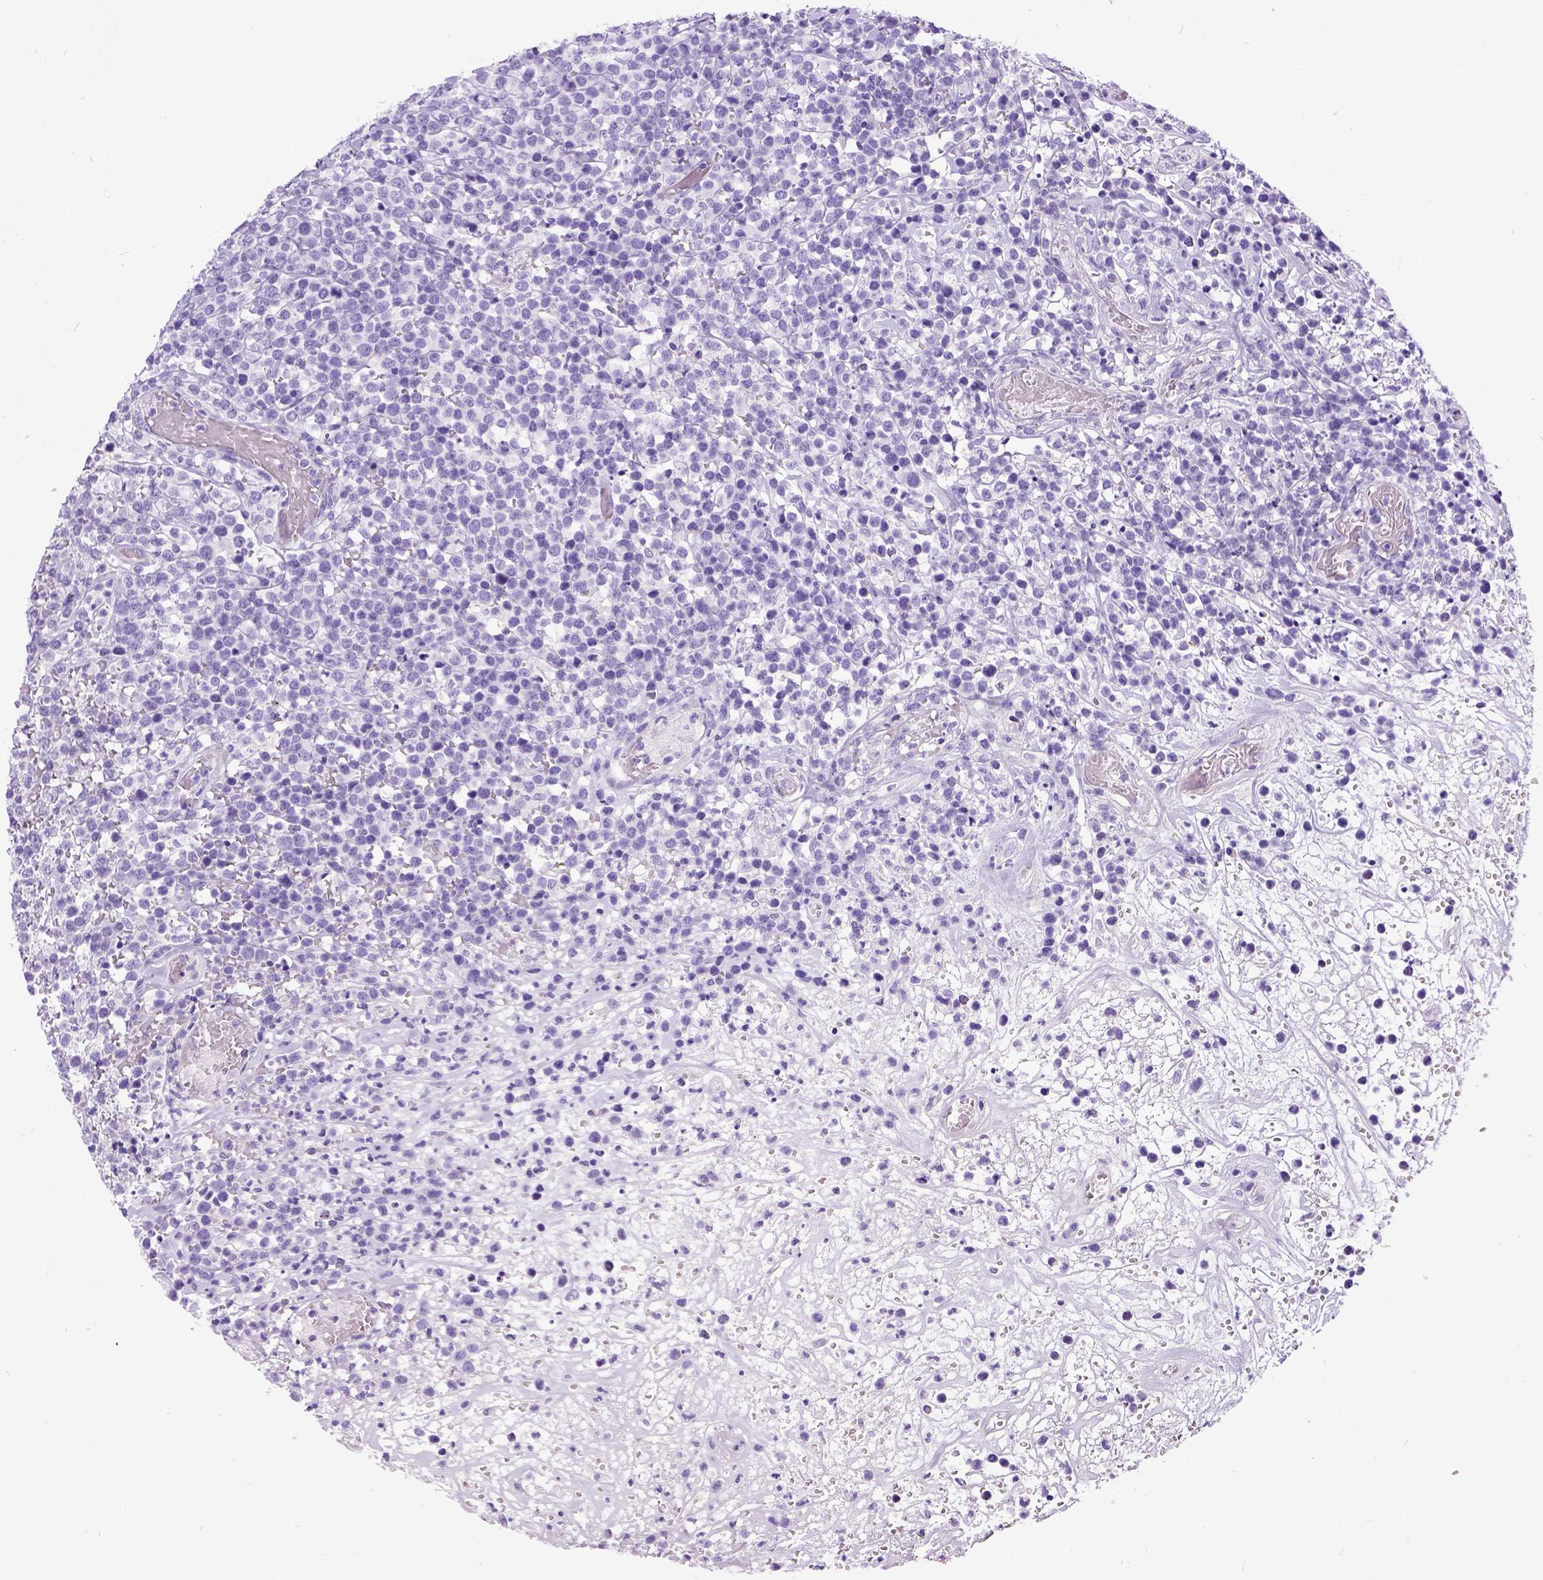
{"staining": {"intensity": "negative", "quantity": "none", "location": "none"}, "tissue": "lymphoma", "cell_type": "Tumor cells", "image_type": "cancer", "snomed": [{"axis": "morphology", "description": "Malignant lymphoma, non-Hodgkin's type, High grade"}, {"axis": "topography", "description": "Soft tissue"}], "caption": "Protein analysis of lymphoma exhibits no significant staining in tumor cells.", "gene": "IGF2", "patient": {"sex": "female", "age": 56}}